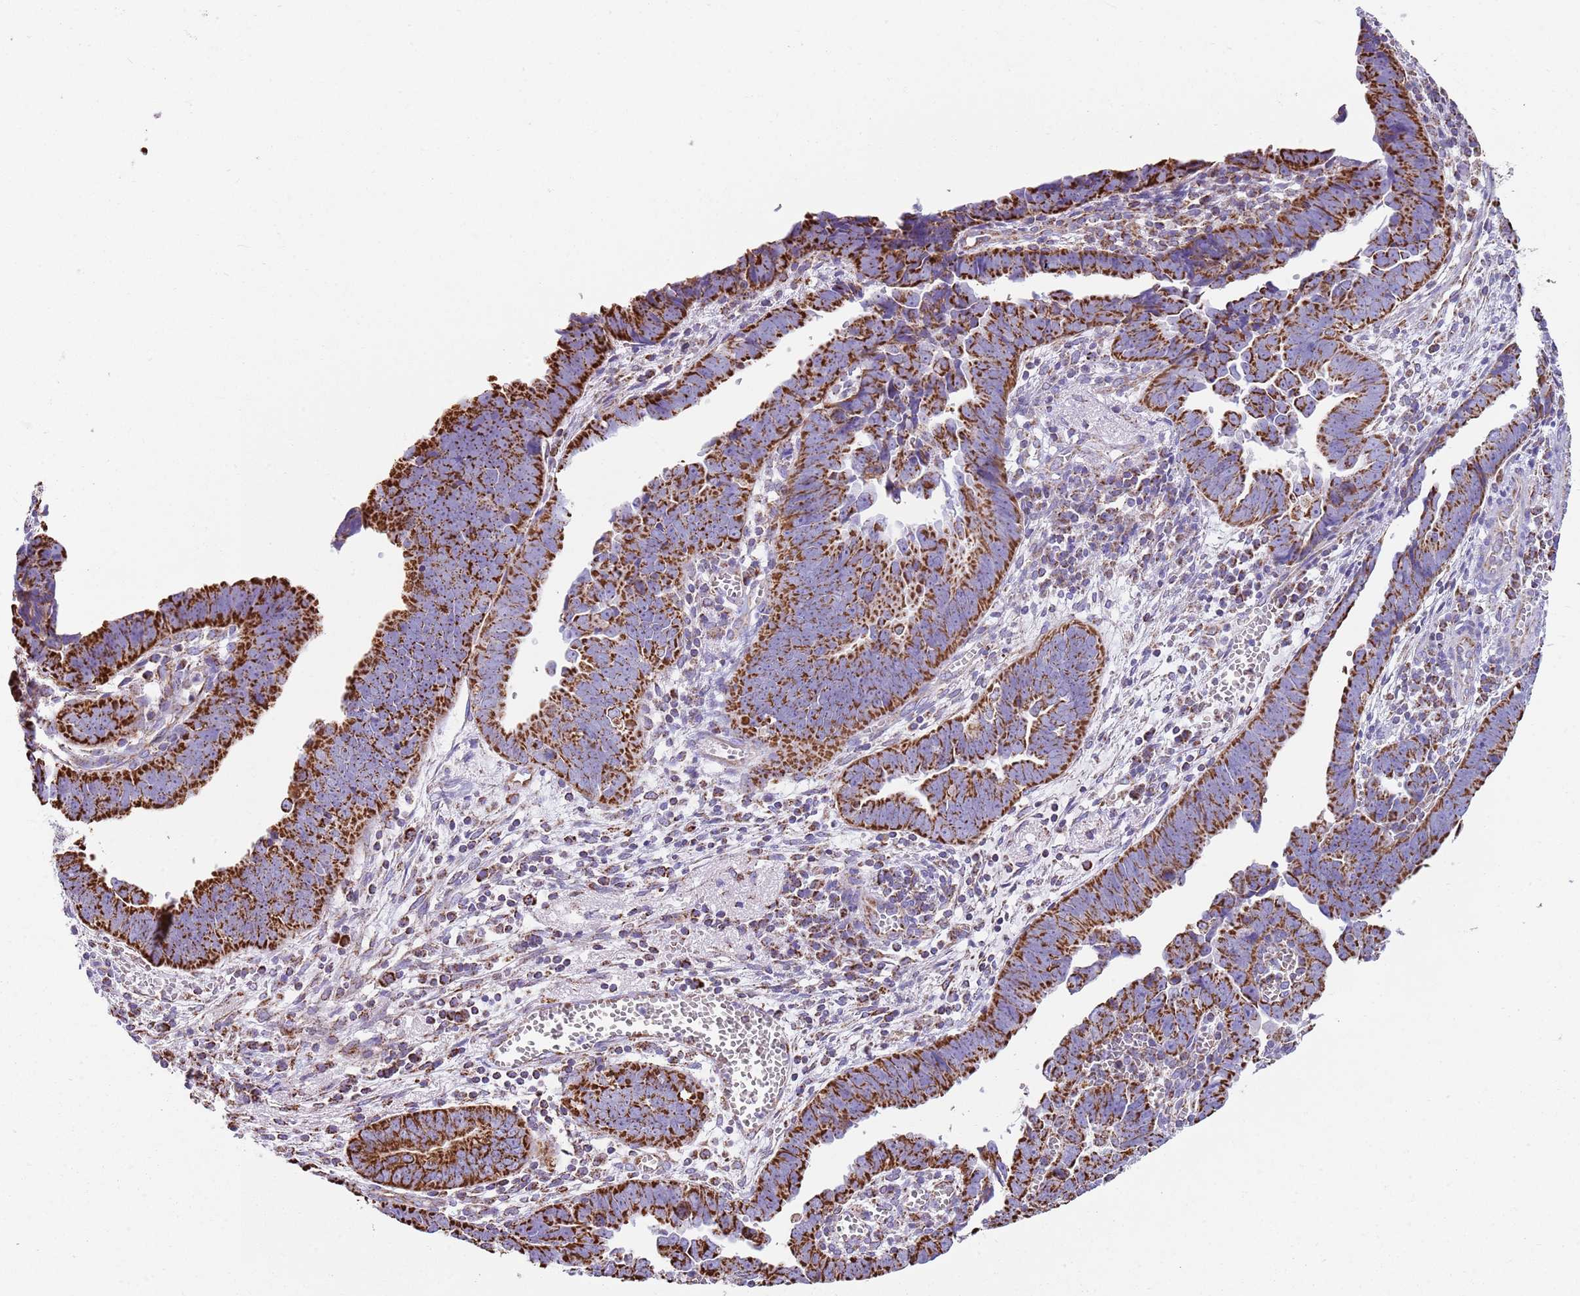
{"staining": {"intensity": "strong", "quantity": ">75%", "location": "cytoplasmic/membranous"}, "tissue": "endometrial cancer", "cell_type": "Tumor cells", "image_type": "cancer", "snomed": [{"axis": "morphology", "description": "Adenocarcinoma, NOS"}, {"axis": "topography", "description": "Endometrium"}], "caption": "An immunohistochemistry image of neoplastic tissue is shown. Protein staining in brown shows strong cytoplasmic/membranous positivity in endometrial cancer (adenocarcinoma) within tumor cells.", "gene": "TTLL1", "patient": {"sex": "female", "age": 75}}